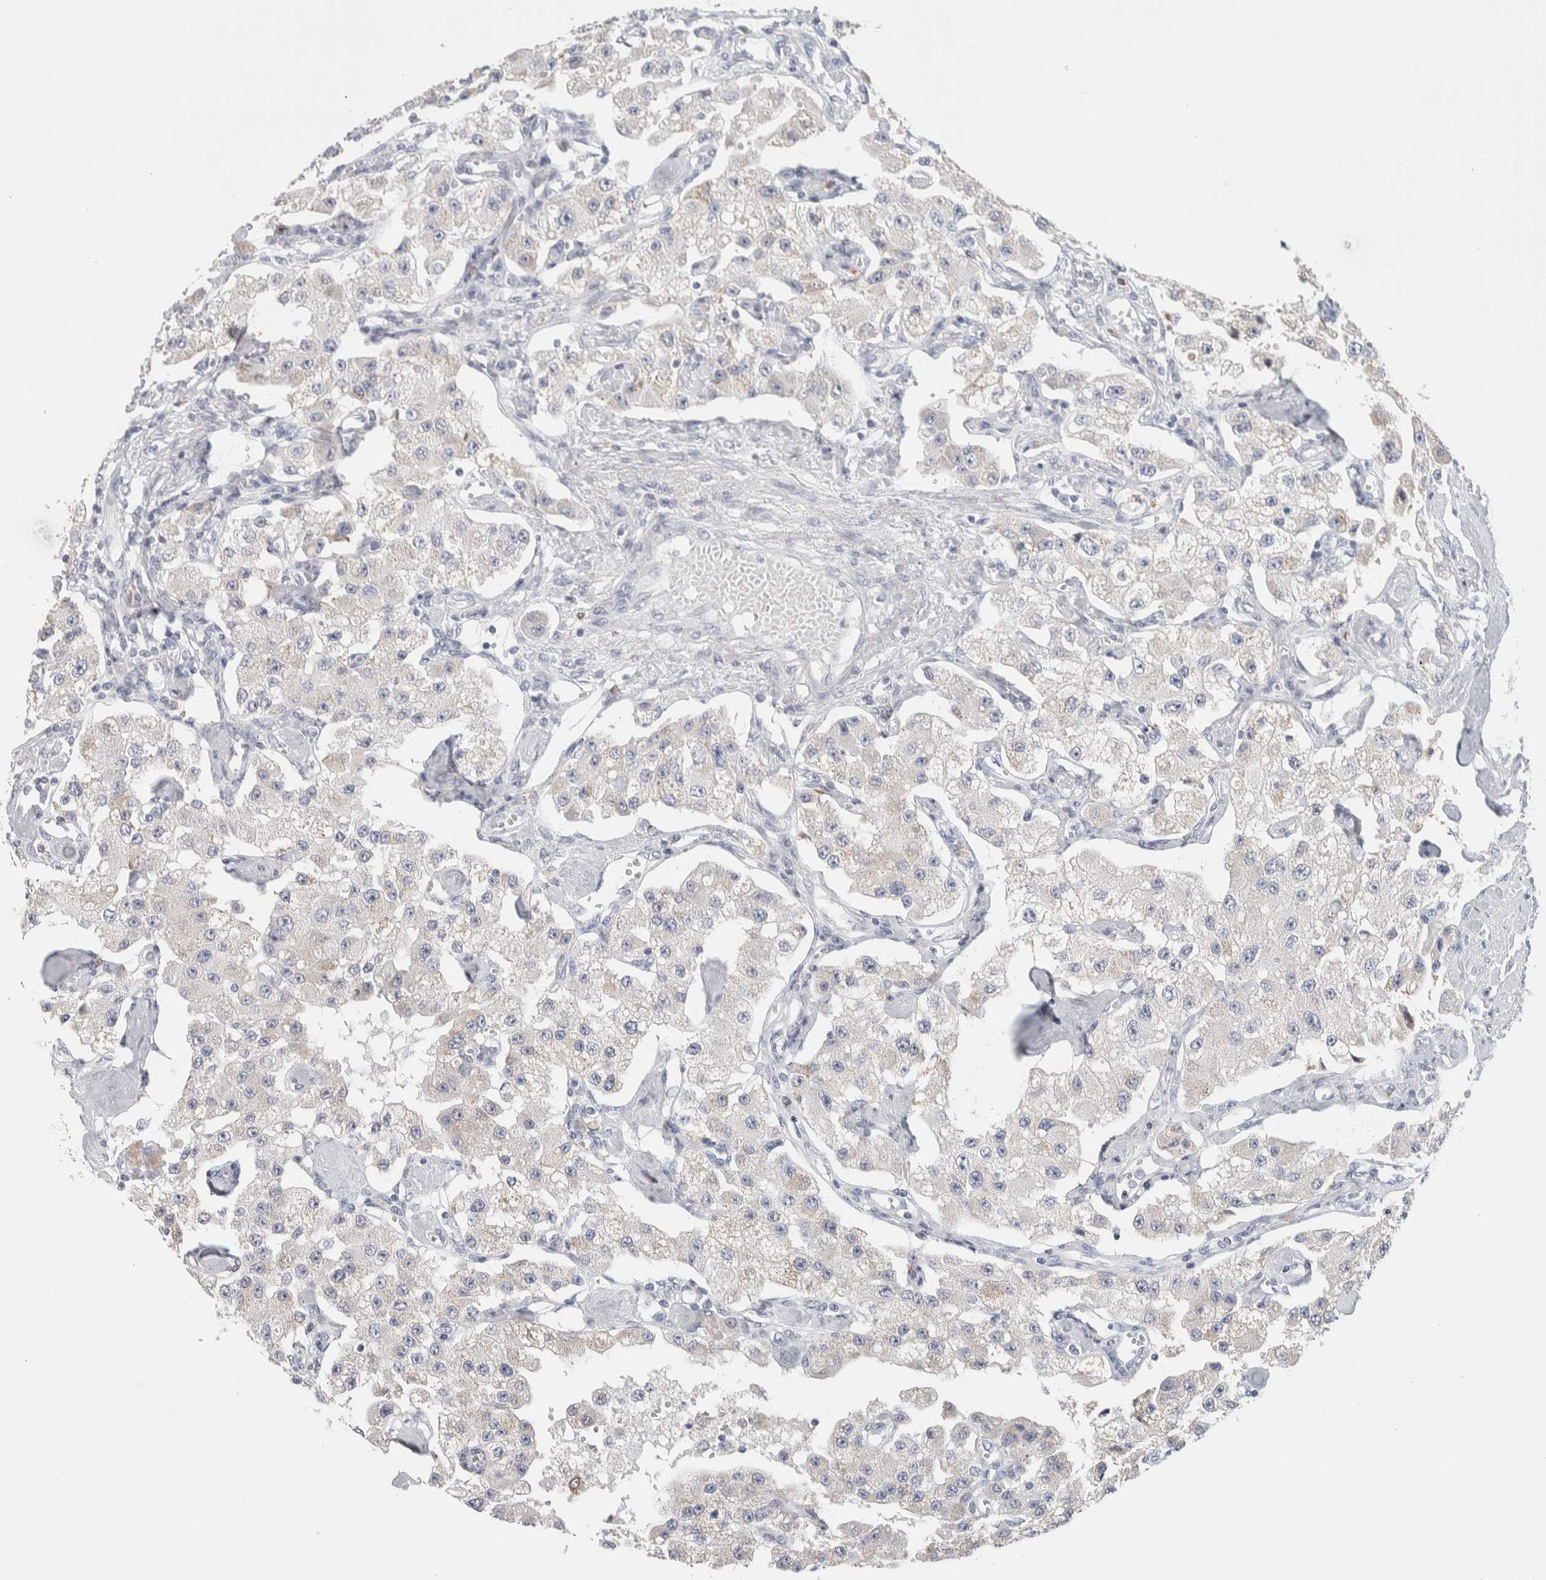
{"staining": {"intensity": "negative", "quantity": "none", "location": "none"}, "tissue": "carcinoid", "cell_type": "Tumor cells", "image_type": "cancer", "snomed": [{"axis": "morphology", "description": "Carcinoid, malignant, NOS"}, {"axis": "topography", "description": "Pancreas"}], "caption": "DAB immunohistochemical staining of human carcinoid (malignant) shows no significant positivity in tumor cells.", "gene": "SCN2A", "patient": {"sex": "male", "age": 41}}